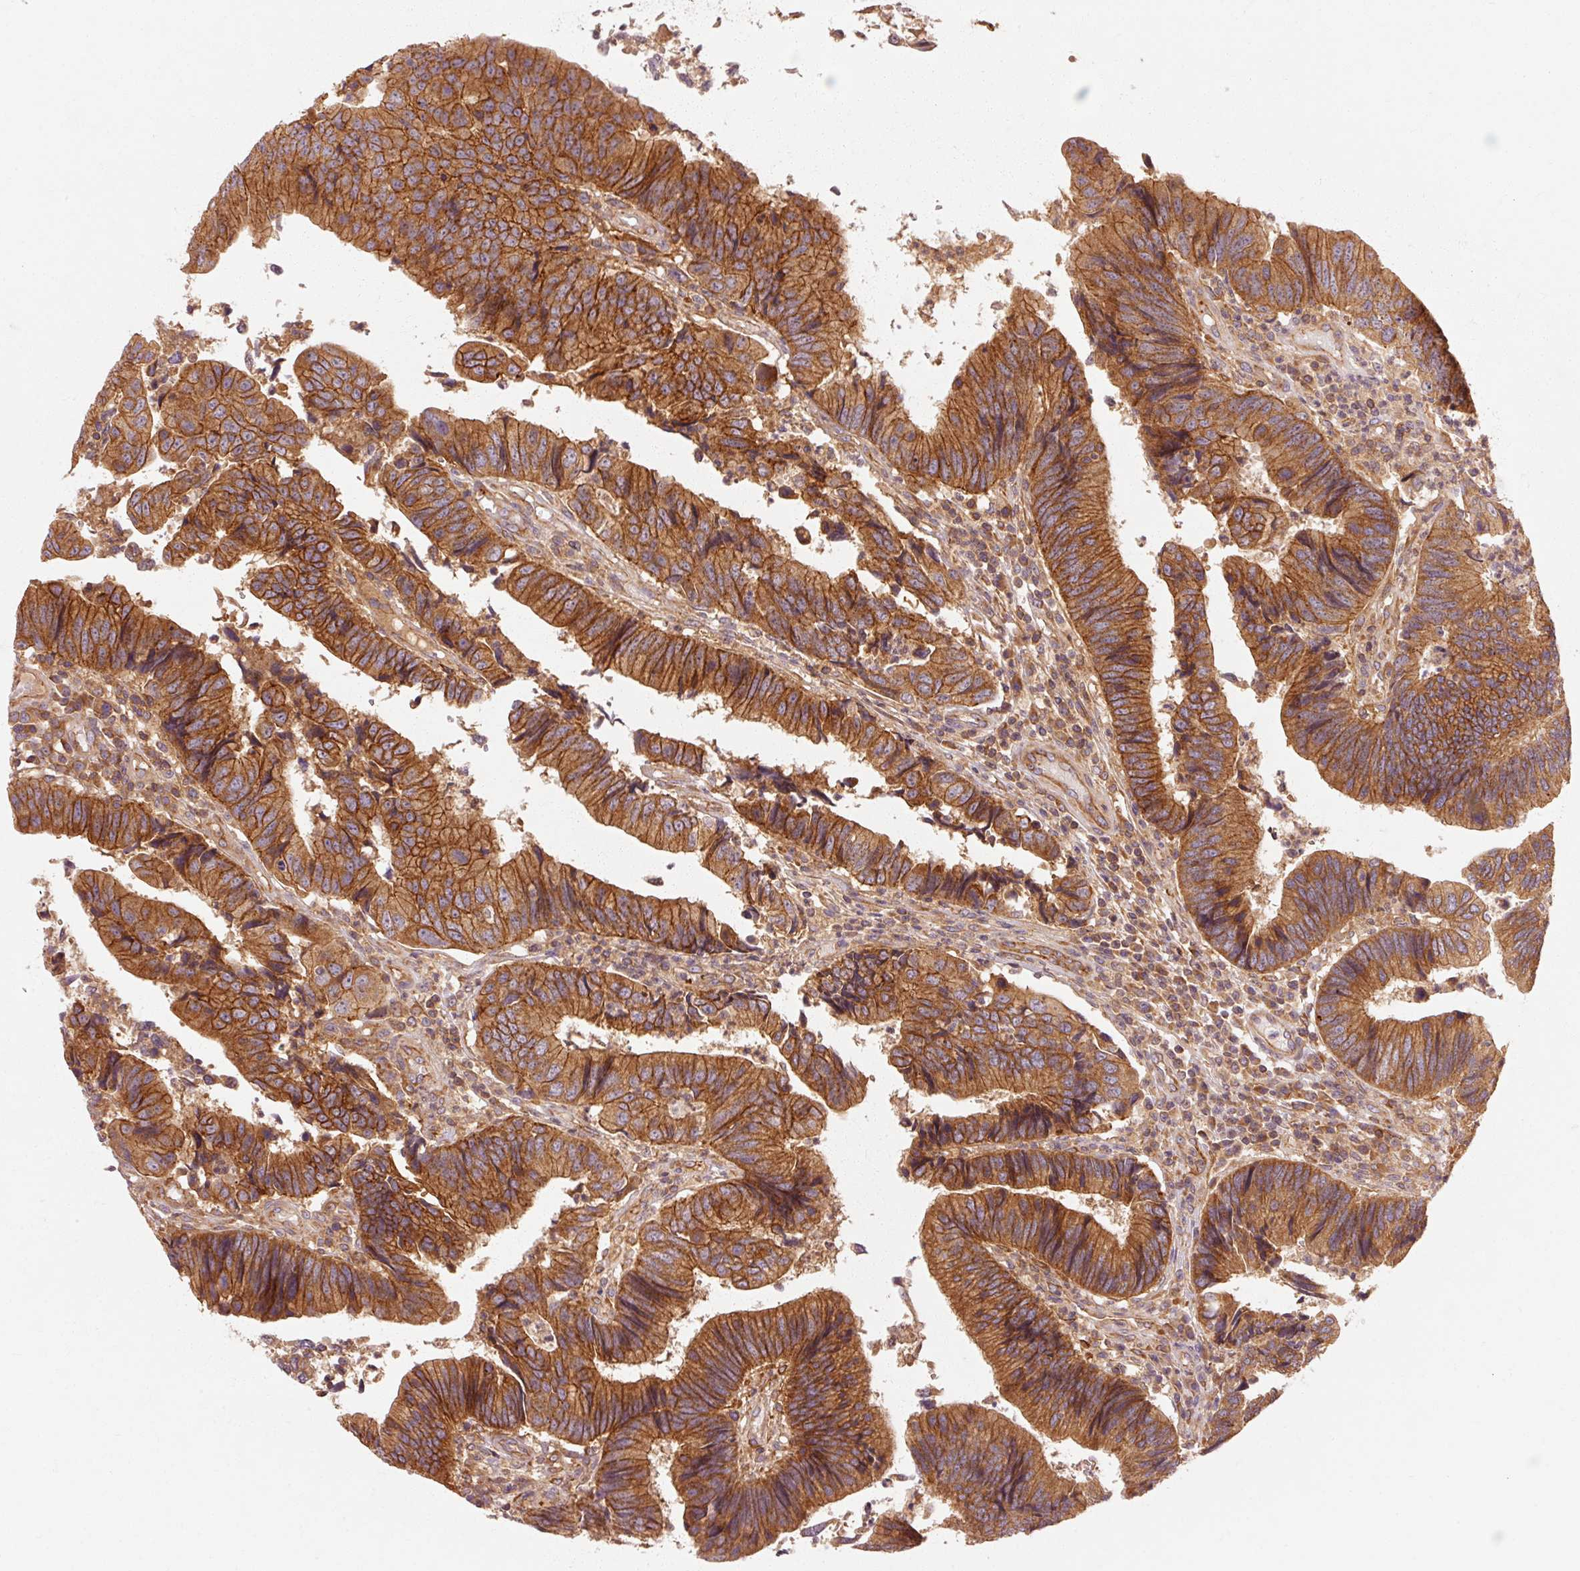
{"staining": {"intensity": "strong", "quantity": ">75%", "location": "cytoplasmic/membranous"}, "tissue": "colorectal cancer", "cell_type": "Tumor cells", "image_type": "cancer", "snomed": [{"axis": "morphology", "description": "Adenocarcinoma, NOS"}, {"axis": "topography", "description": "Colon"}], "caption": "IHC image of neoplastic tissue: human colorectal cancer stained using IHC displays high levels of strong protein expression localized specifically in the cytoplasmic/membranous of tumor cells, appearing as a cytoplasmic/membranous brown color.", "gene": "CTNNA1", "patient": {"sex": "female", "age": 67}}